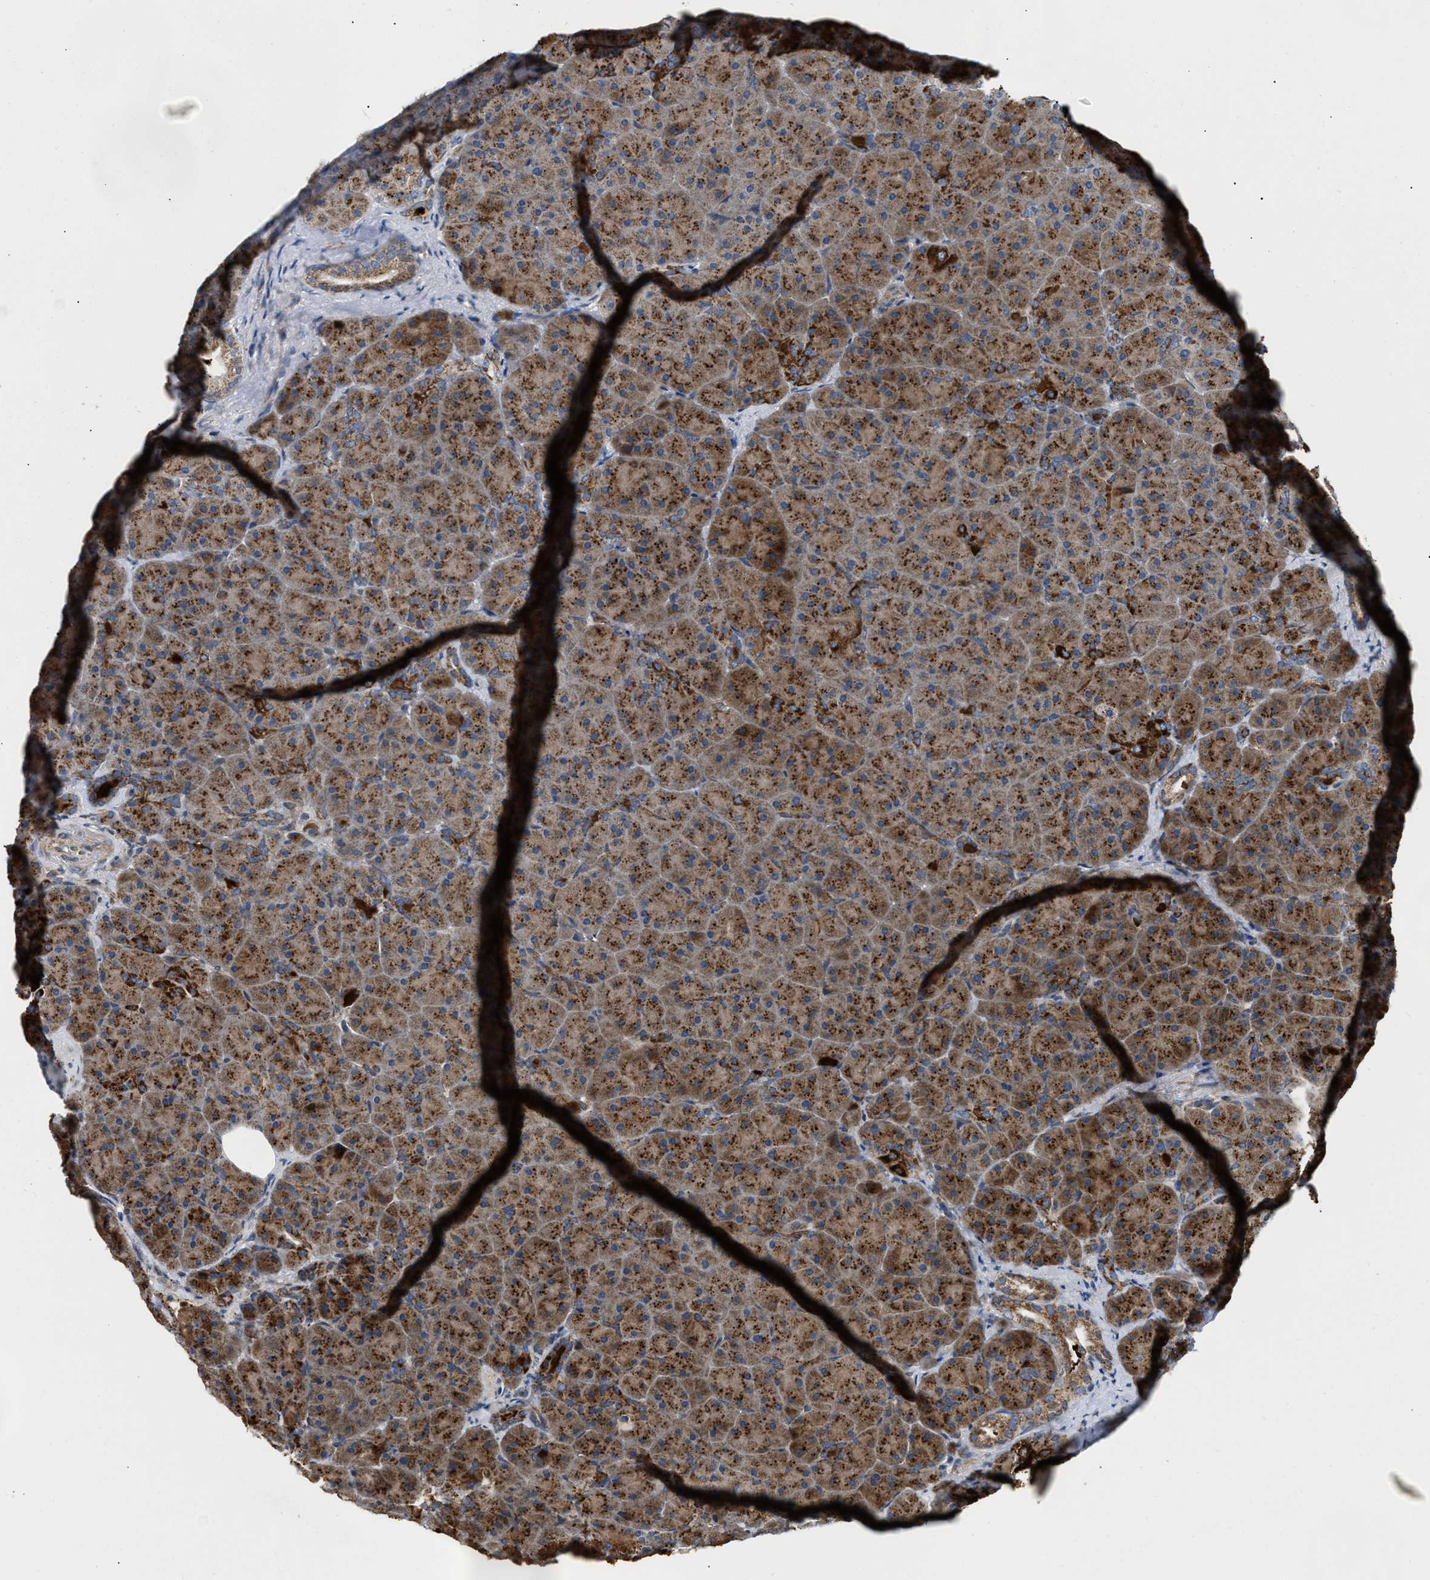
{"staining": {"intensity": "strong", "quantity": ">75%", "location": "cytoplasmic/membranous"}, "tissue": "pancreas", "cell_type": "Exocrine glandular cells", "image_type": "normal", "snomed": [{"axis": "morphology", "description": "Normal tissue, NOS"}, {"axis": "topography", "description": "Pancreas"}], "caption": "High-magnification brightfield microscopy of normal pancreas stained with DAB (3,3'-diaminobenzidine) (brown) and counterstained with hematoxylin (blue). exocrine glandular cells exhibit strong cytoplasmic/membranous positivity is identified in approximately>75% of cells.", "gene": "TACO1", "patient": {"sex": "male", "age": 66}}